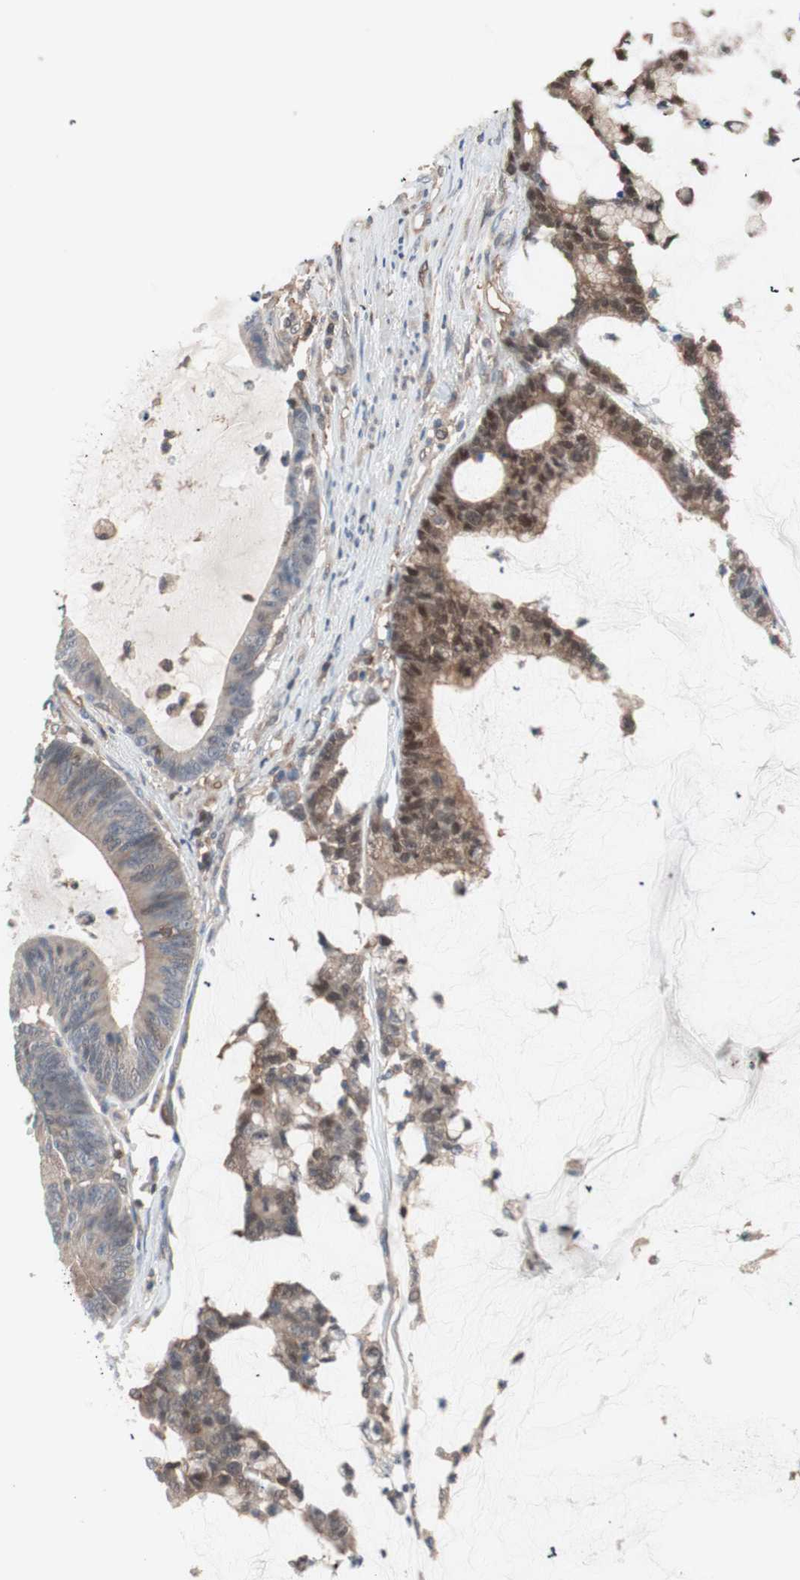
{"staining": {"intensity": "negative", "quantity": "none", "location": "none"}, "tissue": "colorectal cancer", "cell_type": "Tumor cells", "image_type": "cancer", "snomed": [{"axis": "morphology", "description": "Adenocarcinoma, NOS"}, {"axis": "topography", "description": "Colon"}], "caption": "Protein analysis of adenocarcinoma (colorectal) exhibits no significant expression in tumor cells.", "gene": "GALT", "patient": {"sex": "female", "age": 84}}